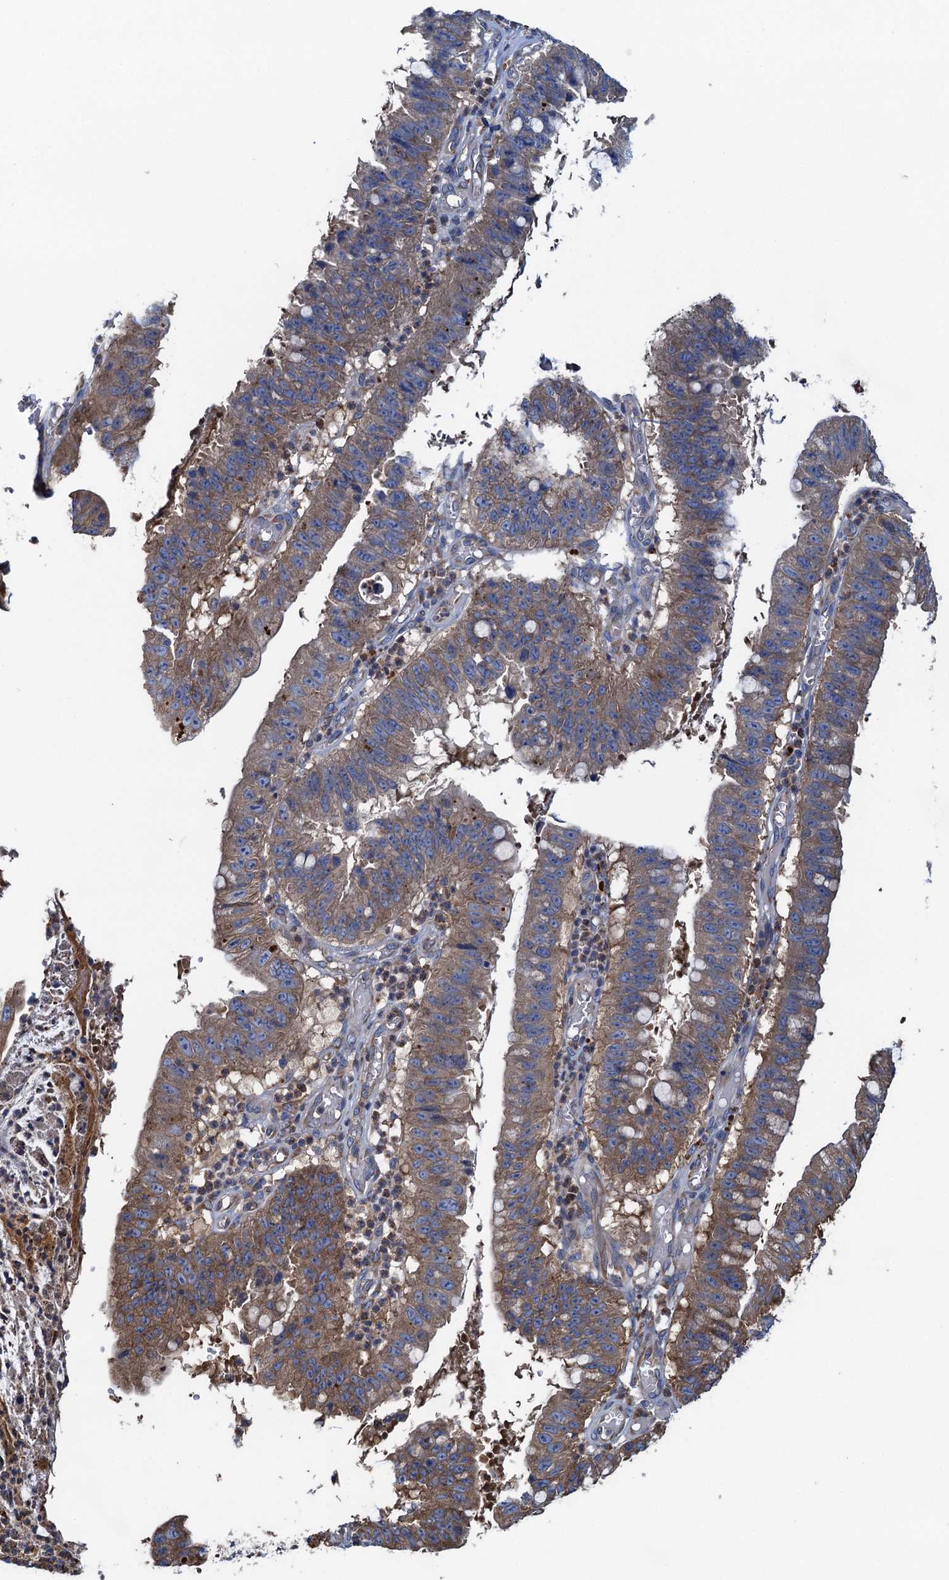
{"staining": {"intensity": "moderate", "quantity": ">75%", "location": "cytoplasmic/membranous"}, "tissue": "stomach cancer", "cell_type": "Tumor cells", "image_type": "cancer", "snomed": [{"axis": "morphology", "description": "Adenocarcinoma, NOS"}, {"axis": "topography", "description": "Stomach"}], "caption": "Immunohistochemistry of human adenocarcinoma (stomach) displays medium levels of moderate cytoplasmic/membranous positivity in approximately >75% of tumor cells.", "gene": "ADCY9", "patient": {"sex": "male", "age": 59}}